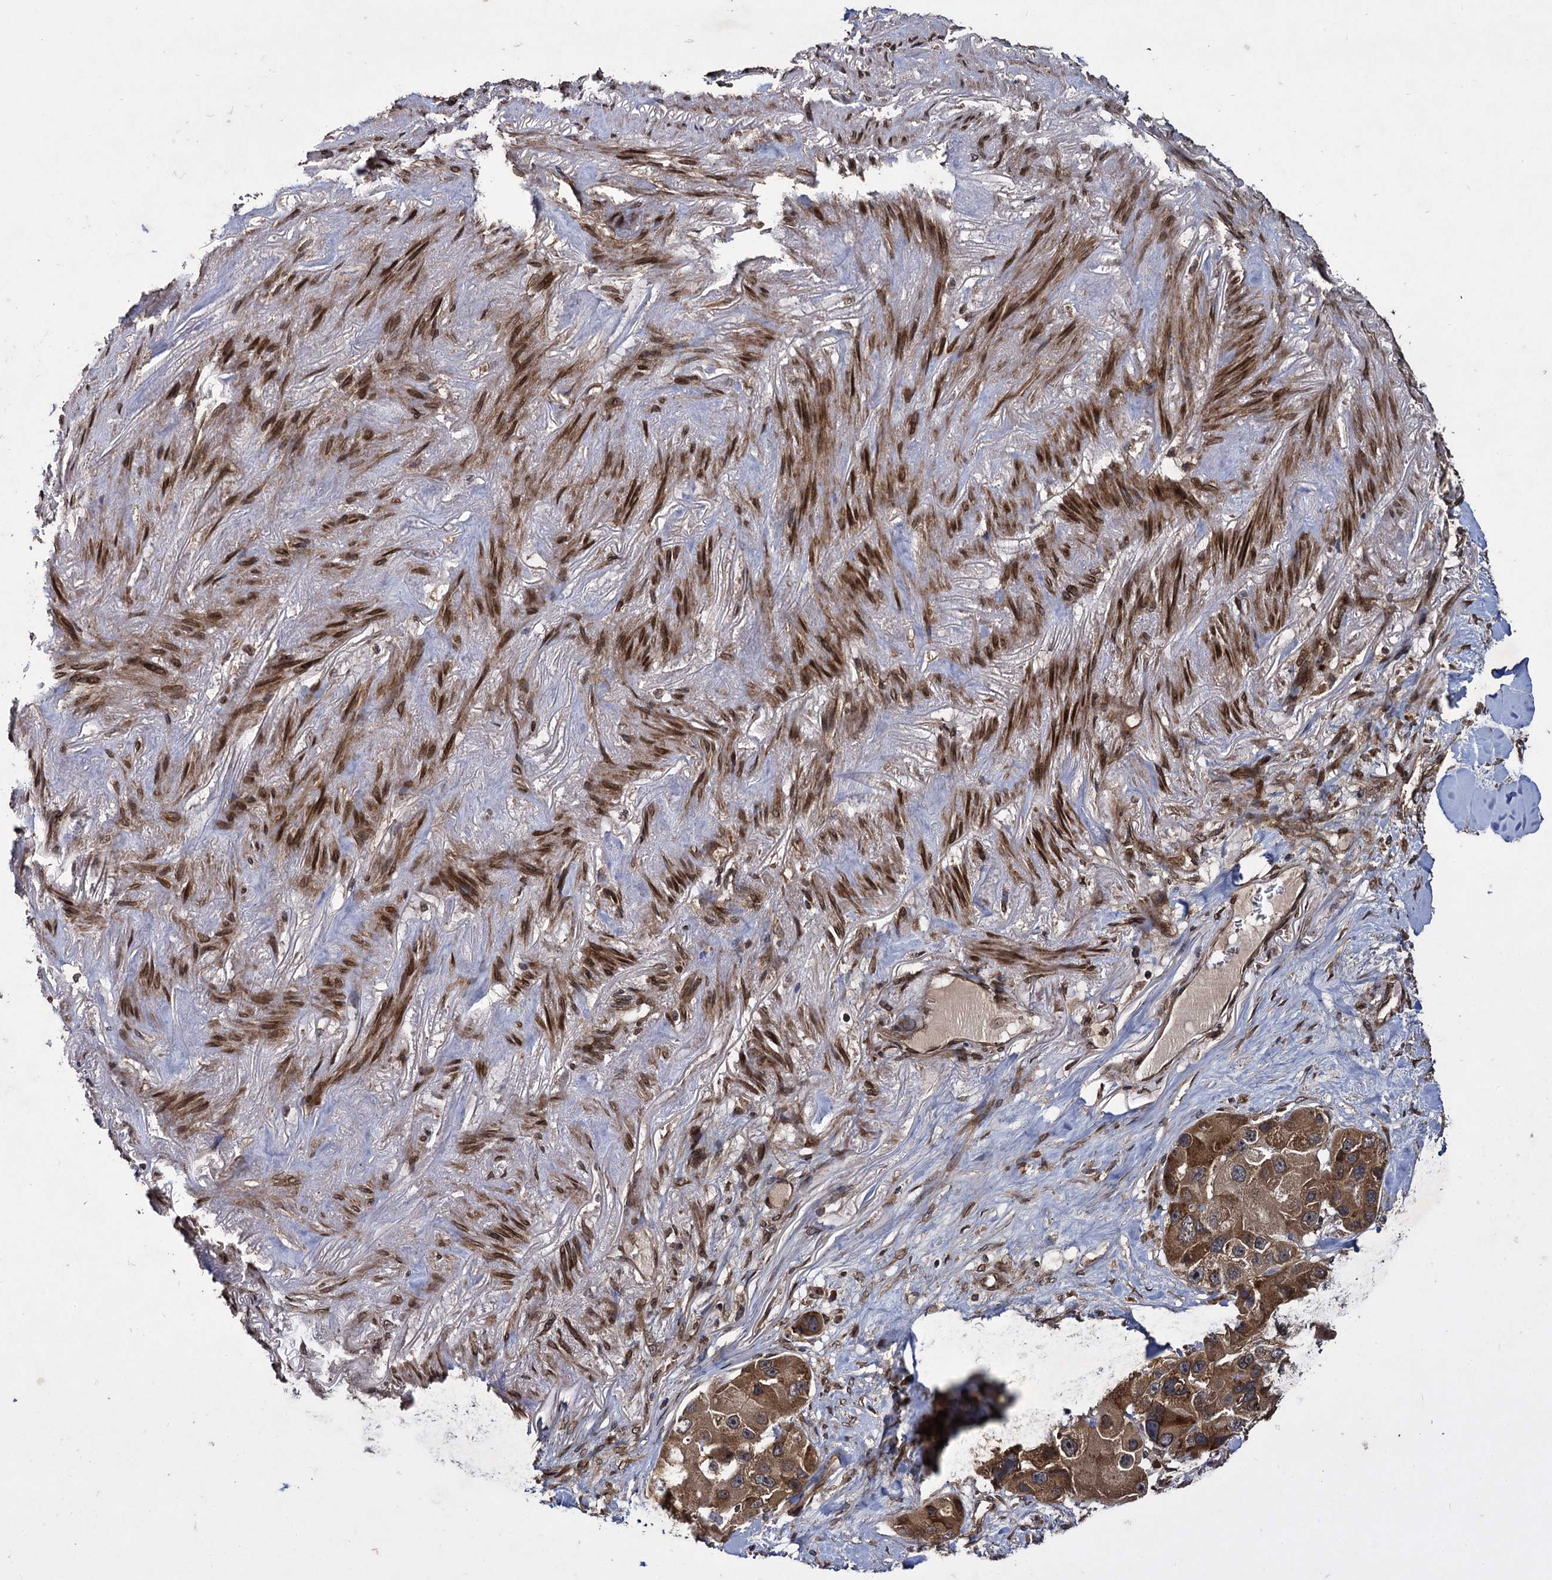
{"staining": {"intensity": "strong", "quantity": ">75%", "location": "cytoplasmic/membranous"}, "tissue": "lung cancer", "cell_type": "Tumor cells", "image_type": "cancer", "snomed": [{"axis": "morphology", "description": "Adenocarcinoma, NOS"}, {"axis": "topography", "description": "Lung"}], "caption": "High-power microscopy captured an immunohistochemistry image of lung adenocarcinoma, revealing strong cytoplasmic/membranous expression in approximately >75% of tumor cells. (DAB (3,3'-diaminobenzidine) IHC with brightfield microscopy, high magnification).", "gene": "DCP1B", "patient": {"sex": "female", "age": 54}}